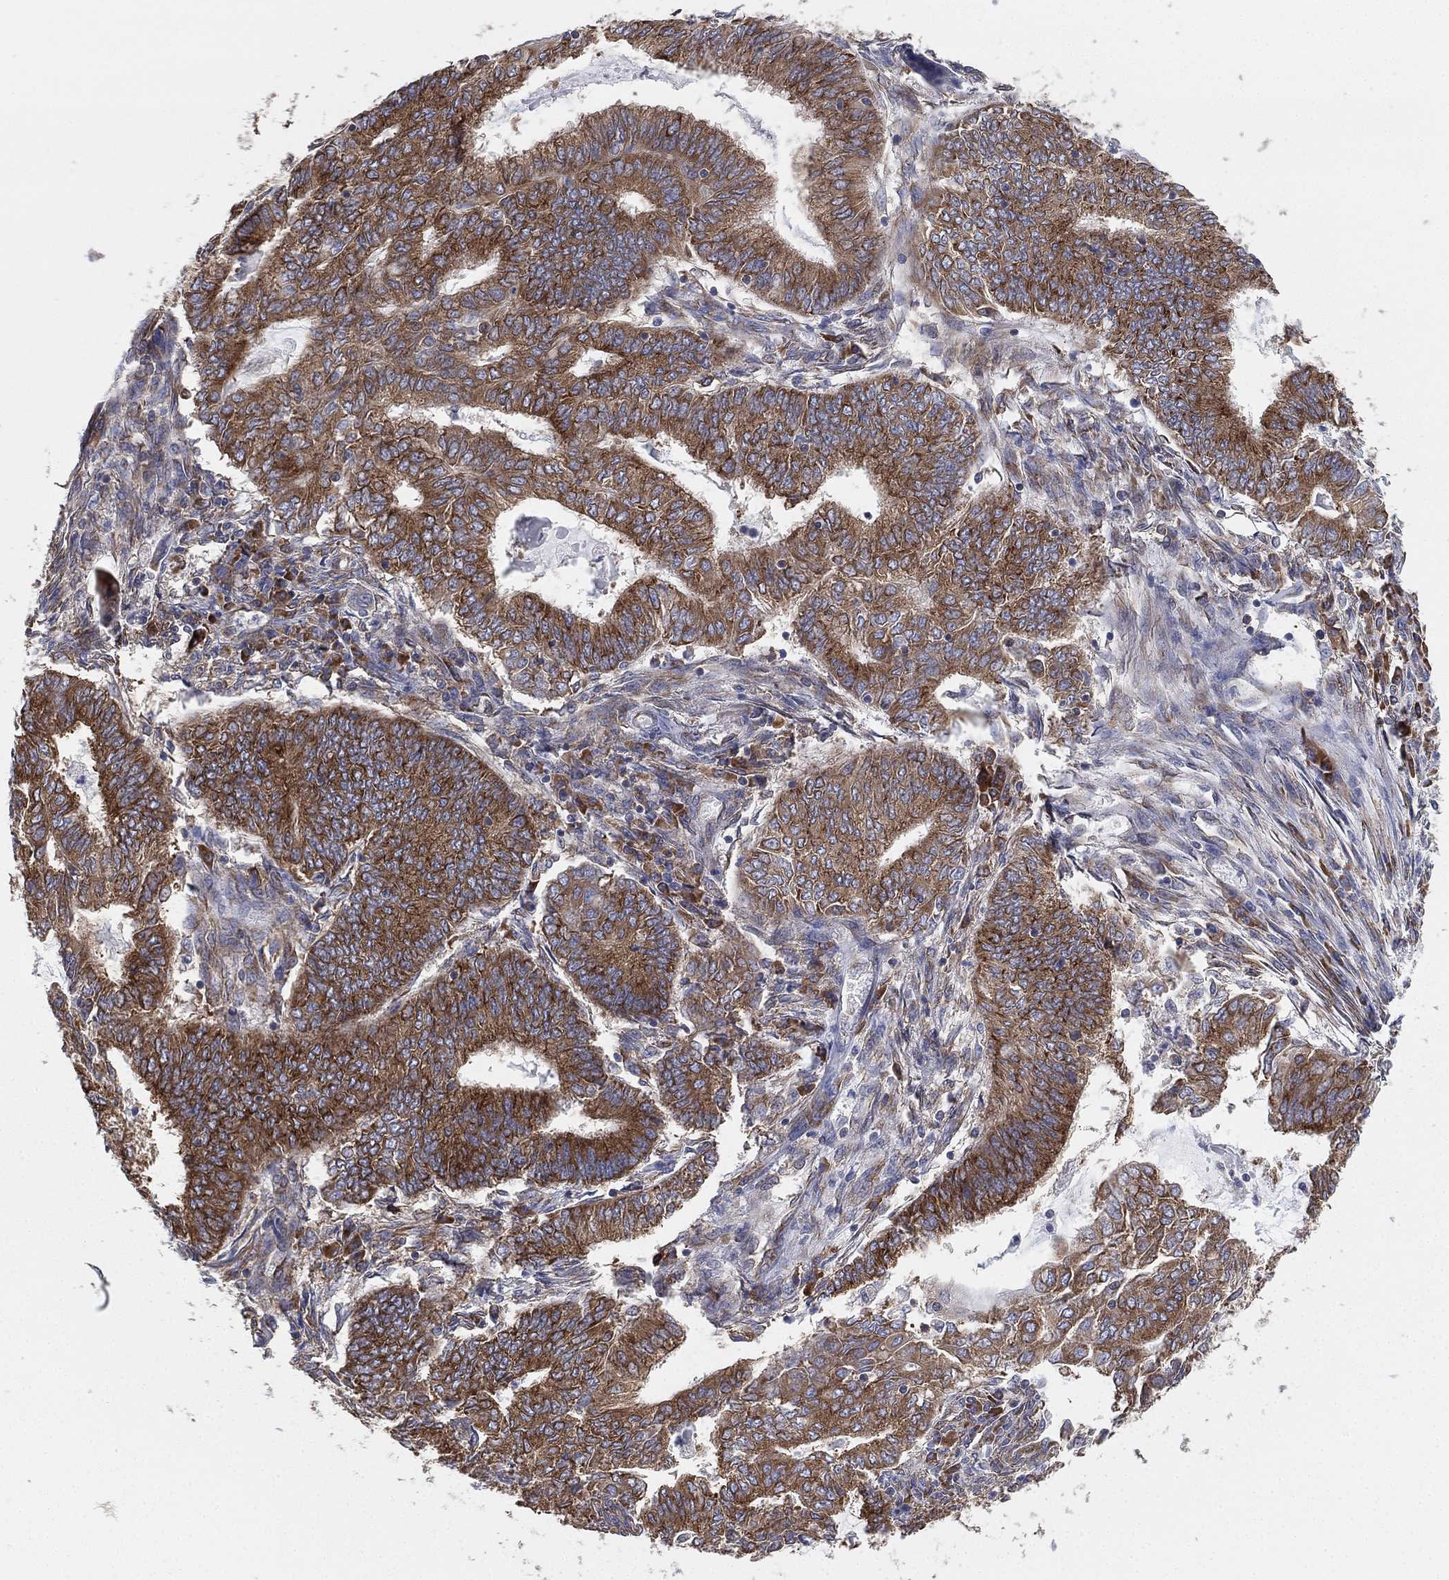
{"staining": {"intensity": "strong", "quantity": "25%-75%", "location": "cytoplasmic/membranous"}, "tissue": "endometrial cancer", "cell_type": "Tumor cells", "image_type": "cancer", "snomed": [{"axis": "morphology", "description": "Adenocarcinoma, NOS"}, {"axis": "topography", "description": "Endometrium"}], "caption": "This photomicrograph shows IHC staining of human endometrial cancer (adenocarcinoma), with high strong cytoplasmic/membranous positivity in approximately 25%-75% of tumor cells.", "gene": "FARSA", "patient": {"sex": "female", "age": 62}}